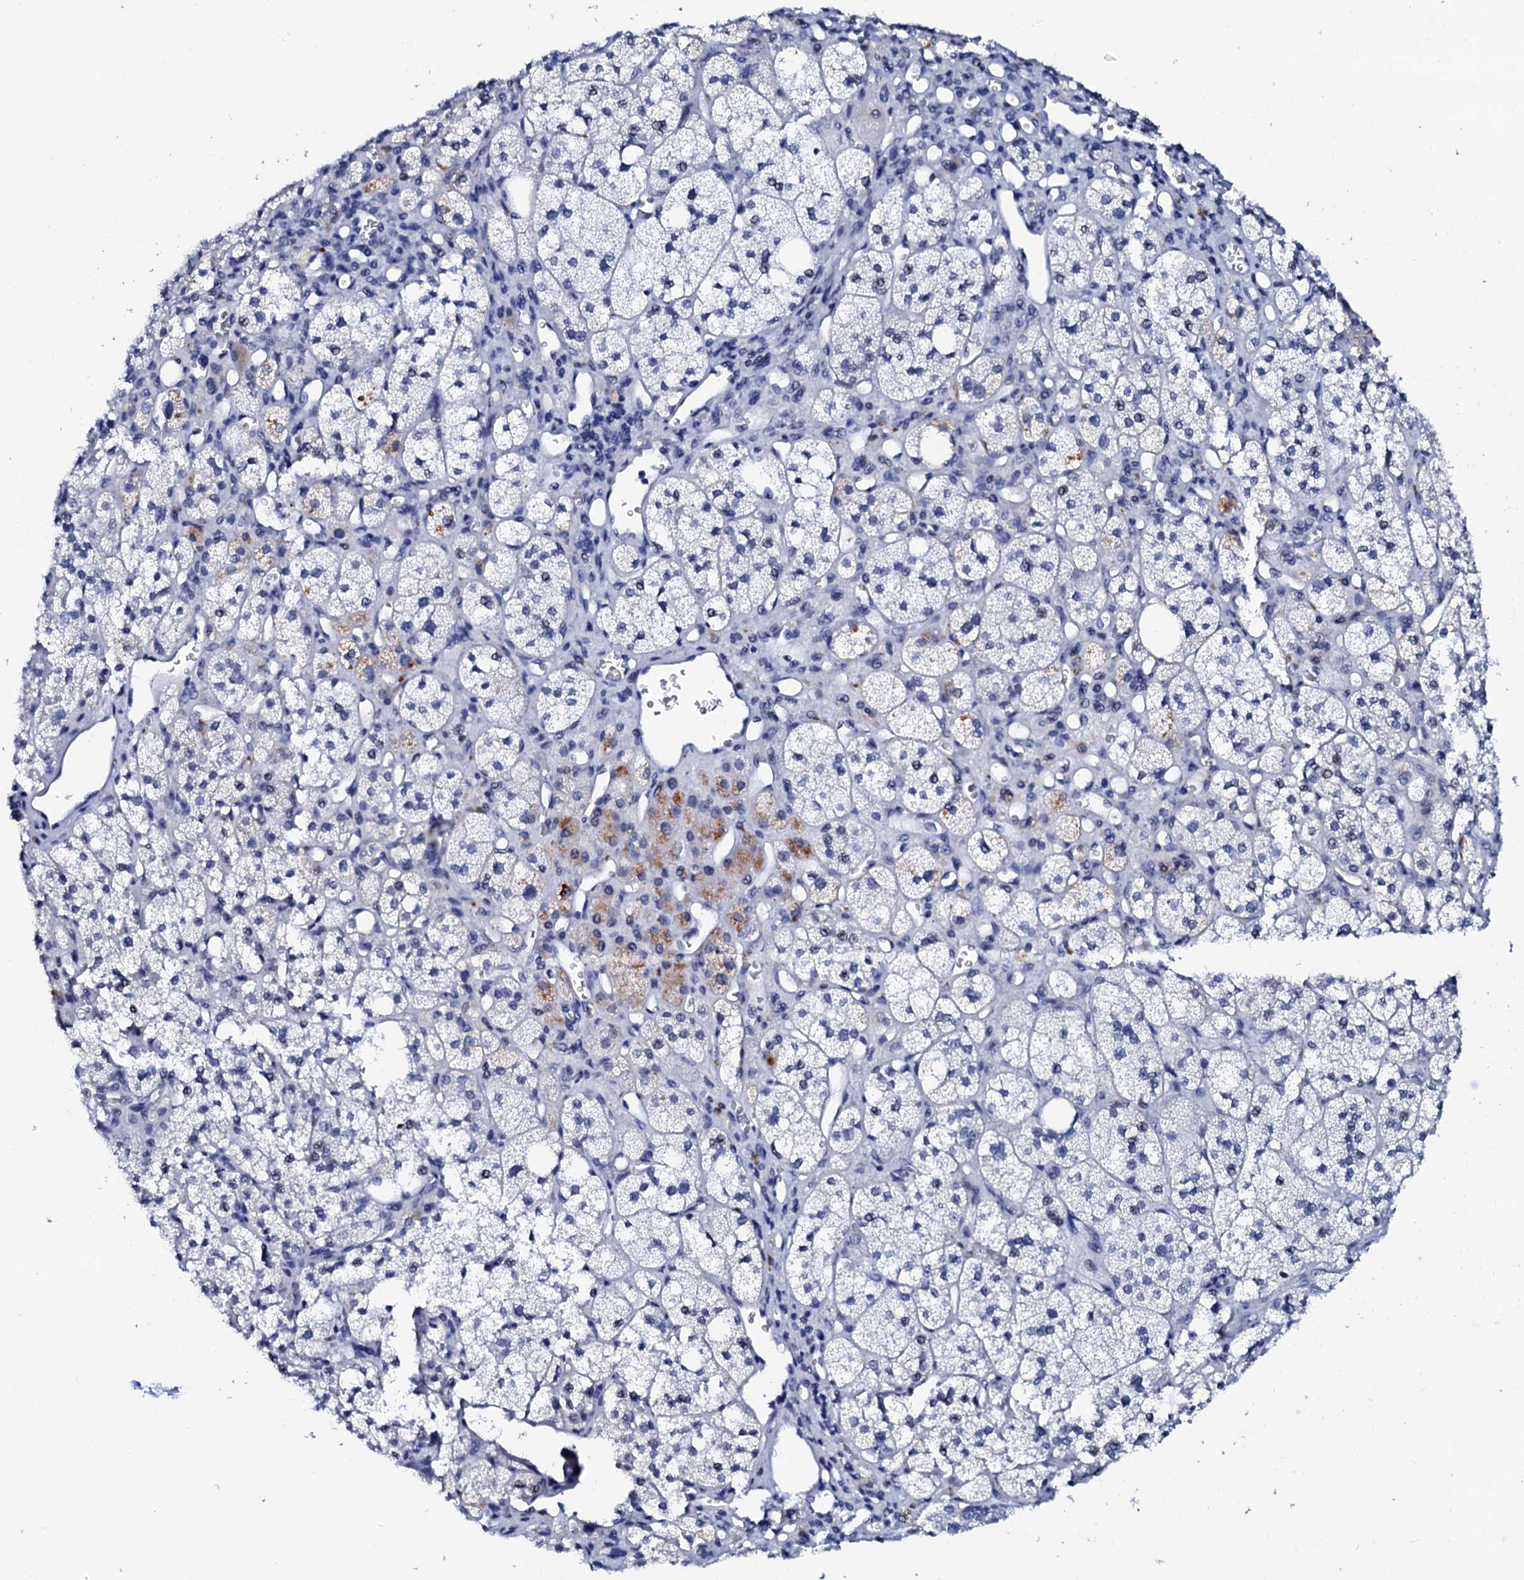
{"staining": {"intensity": "weak", "quantity": "<25%", "location": "cytoplasmic/membranous"}, "tissue": "adrenal gland", "cell_type": "Glandular cells", "image_type": "normal", "snomed": [{"axis": "morphology", "description": "Normal tissue, NOS"}, {"axis": "topography", "description": "Adrenal gland"}], "caption": "IHC micrograph of benign adrenal gland: human adrenal gland stained with DAB exhibits no significant protein expression in glandular cells. (DAB (3,3'-diaminobenzidine) immunohistochemistry, high magnification).", "gene": "SPATA19", "patient": {"sex": "male", "age": 61}}